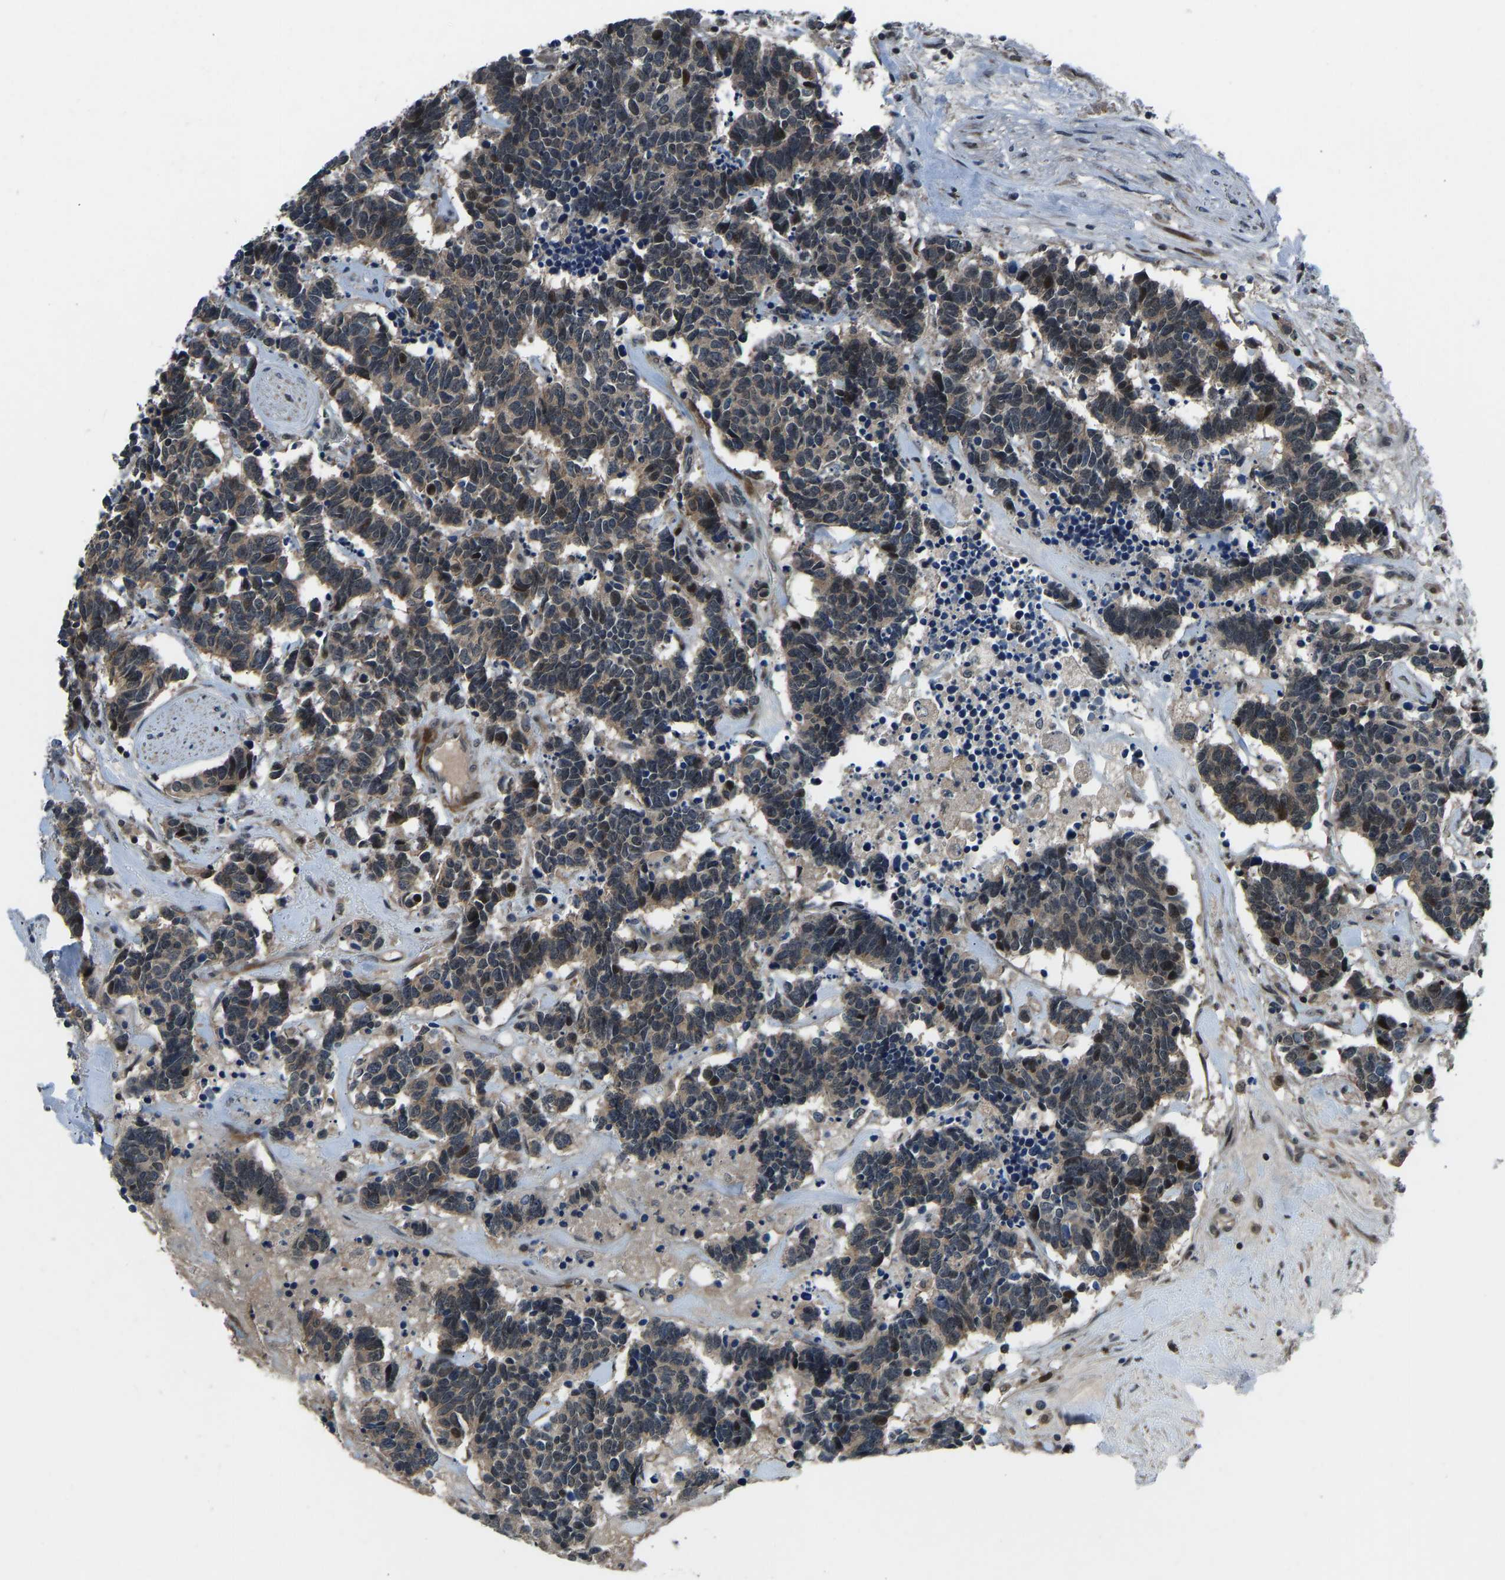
{"staining": {"intensity": "moderate", "quantity": ">75%", "location": "cytoplasmic/membranous,nuclear"}, "tissue": "carcinoid", "cell_type": "Tumor cells", "image_type": "cancer", "snomed": [{"axis": "morphology", "description": "Carcinoma, NOS"}, {"axis": "morphology", "description": "Carcinoid, malignant, NOS"}, {"axis": "topography", "description": "Urinary bladder"}], "caption": "Carcinoid stained with DAB immunohistochemistry shows medium levels of moderate cytoplasmic/membranous and nuclear expression in approximately >75% of tumor cells.", "gene": "RLIM", "patient": {"sex": "male", "age": 57}}